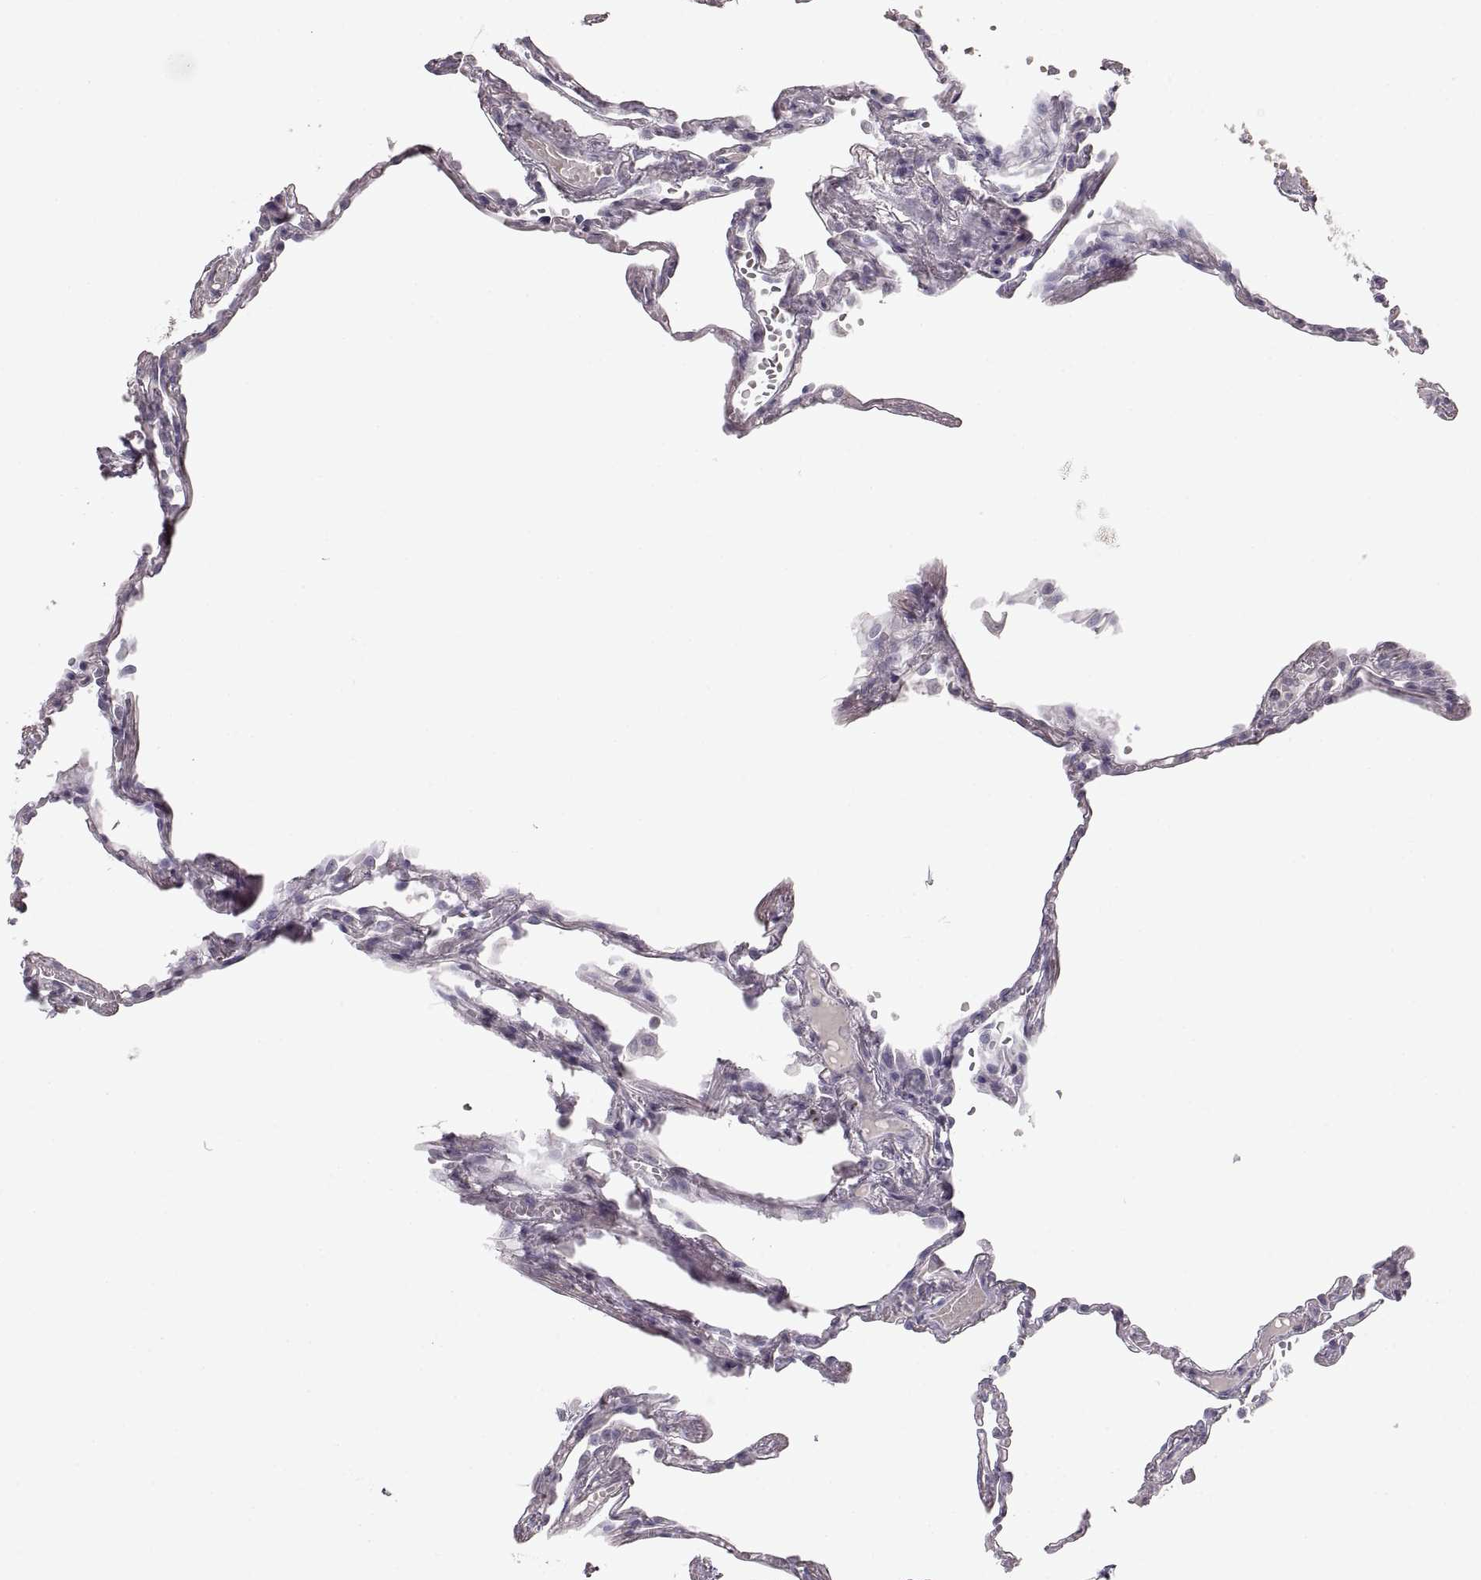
{"staining": {"intensity": "negative", "quantity": "none", "location": "none"}, "tissue": "lung", "cell_type": "Alveolar cells", "image_type": "normal", "snomed": [{"axis": "morphology", "description": "Normal tissue, NOS"}, {"axis": "topography", "description": "Lung"}], "caption": "An immunohistochemistry (IHC) micrograph of normal lung is shown. There is no staining in alveolar cells of lung.", "gene": "PCSK2", "patient": {"sex": "male", "age": 78}}